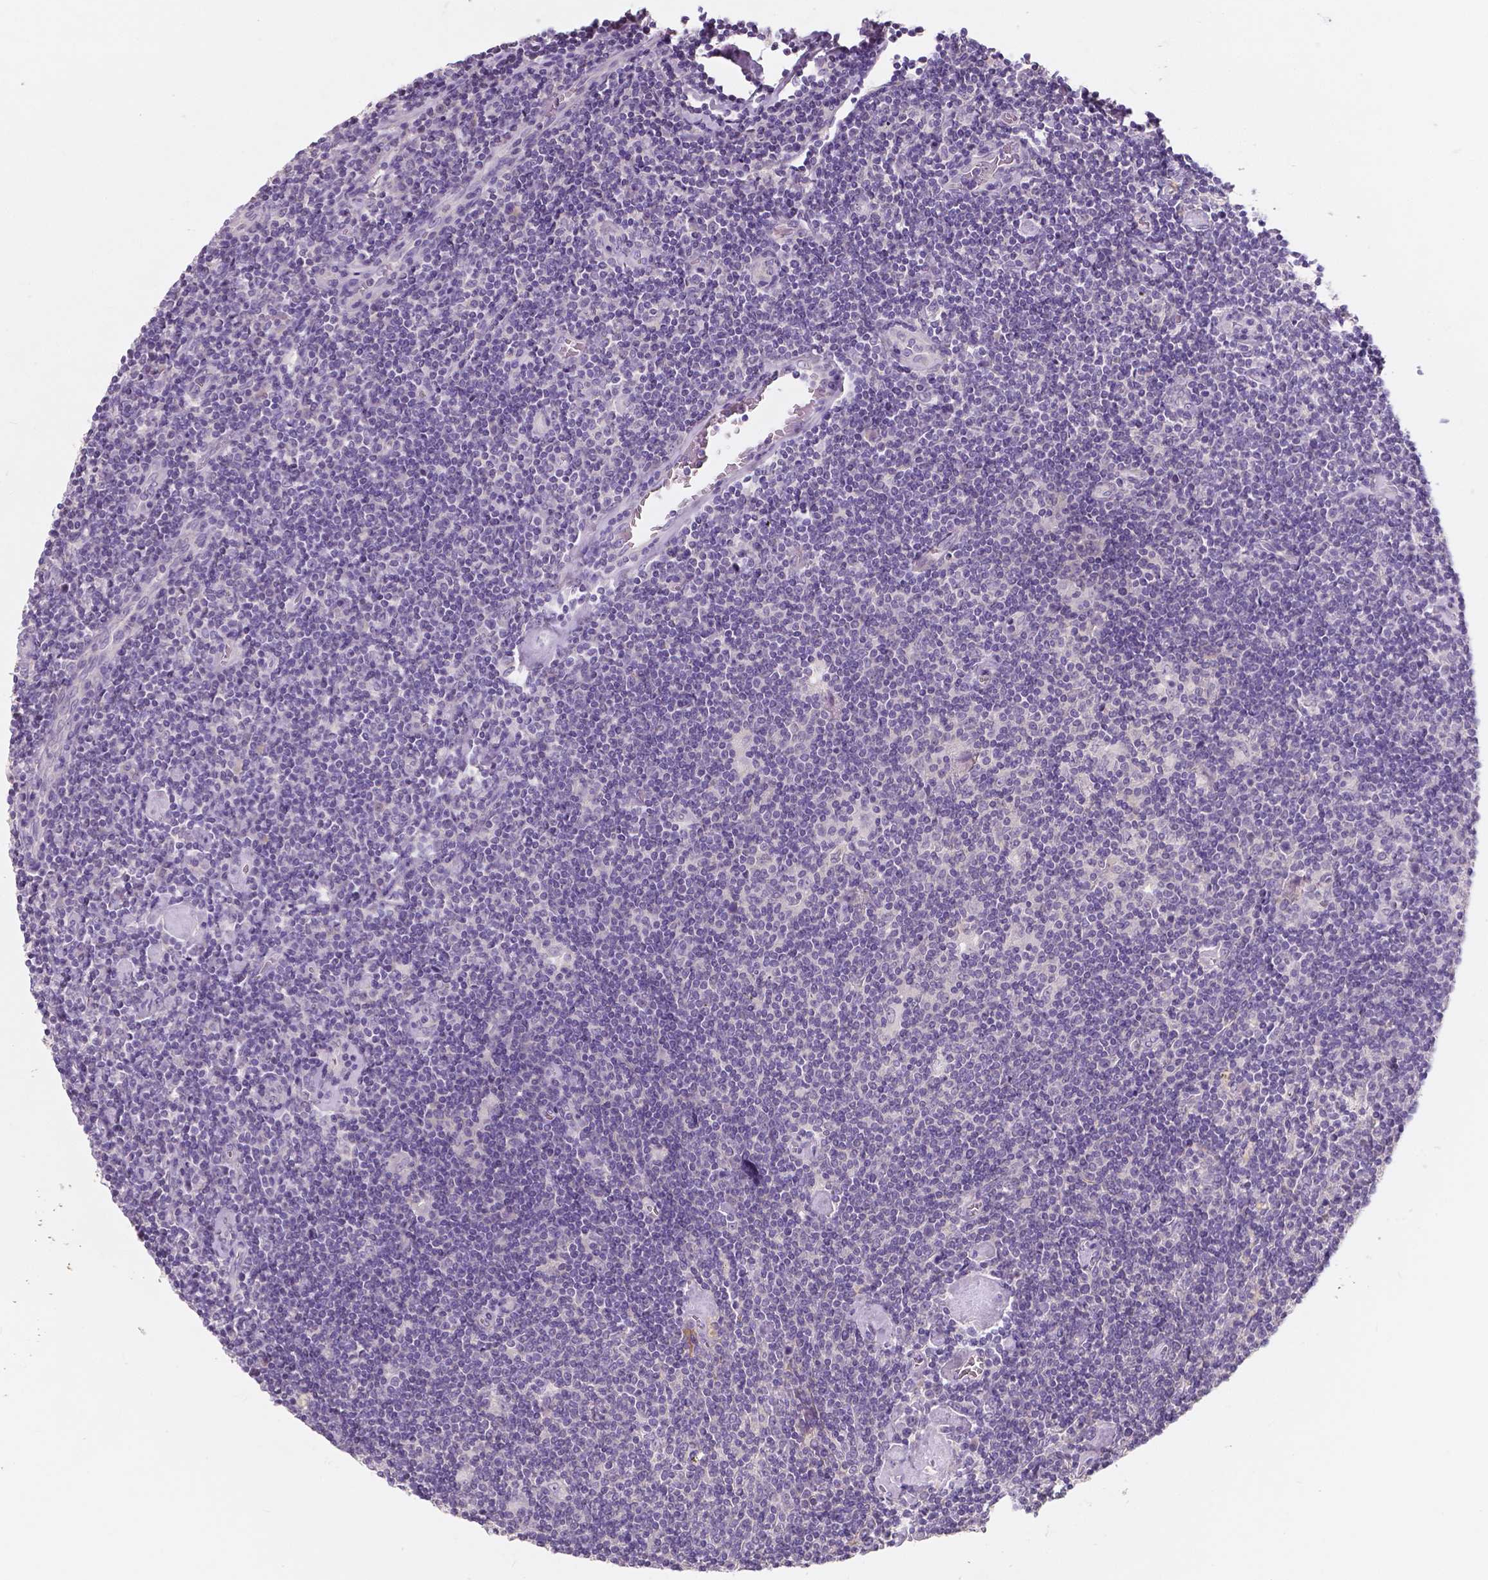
{"staining": {"intensity": "negative", "quantity": "none", "location": "none"}, "tissue": "lymphoma", "cell_type": "Tumor cells", "image_type": "cancer", "snomed": [{"axis": "morphology", "description": "Hodgkin's disease, NOS"}, {"axis": "topography", "description": "Lymph node"}], "caption": "DAB immunohistochemical staining of human lymphoma displays no significant staining in tumor cells. Nuclei are stained in blue.", "gene": "LSM14B", "patient": {"sex": "male", "age": 40}}